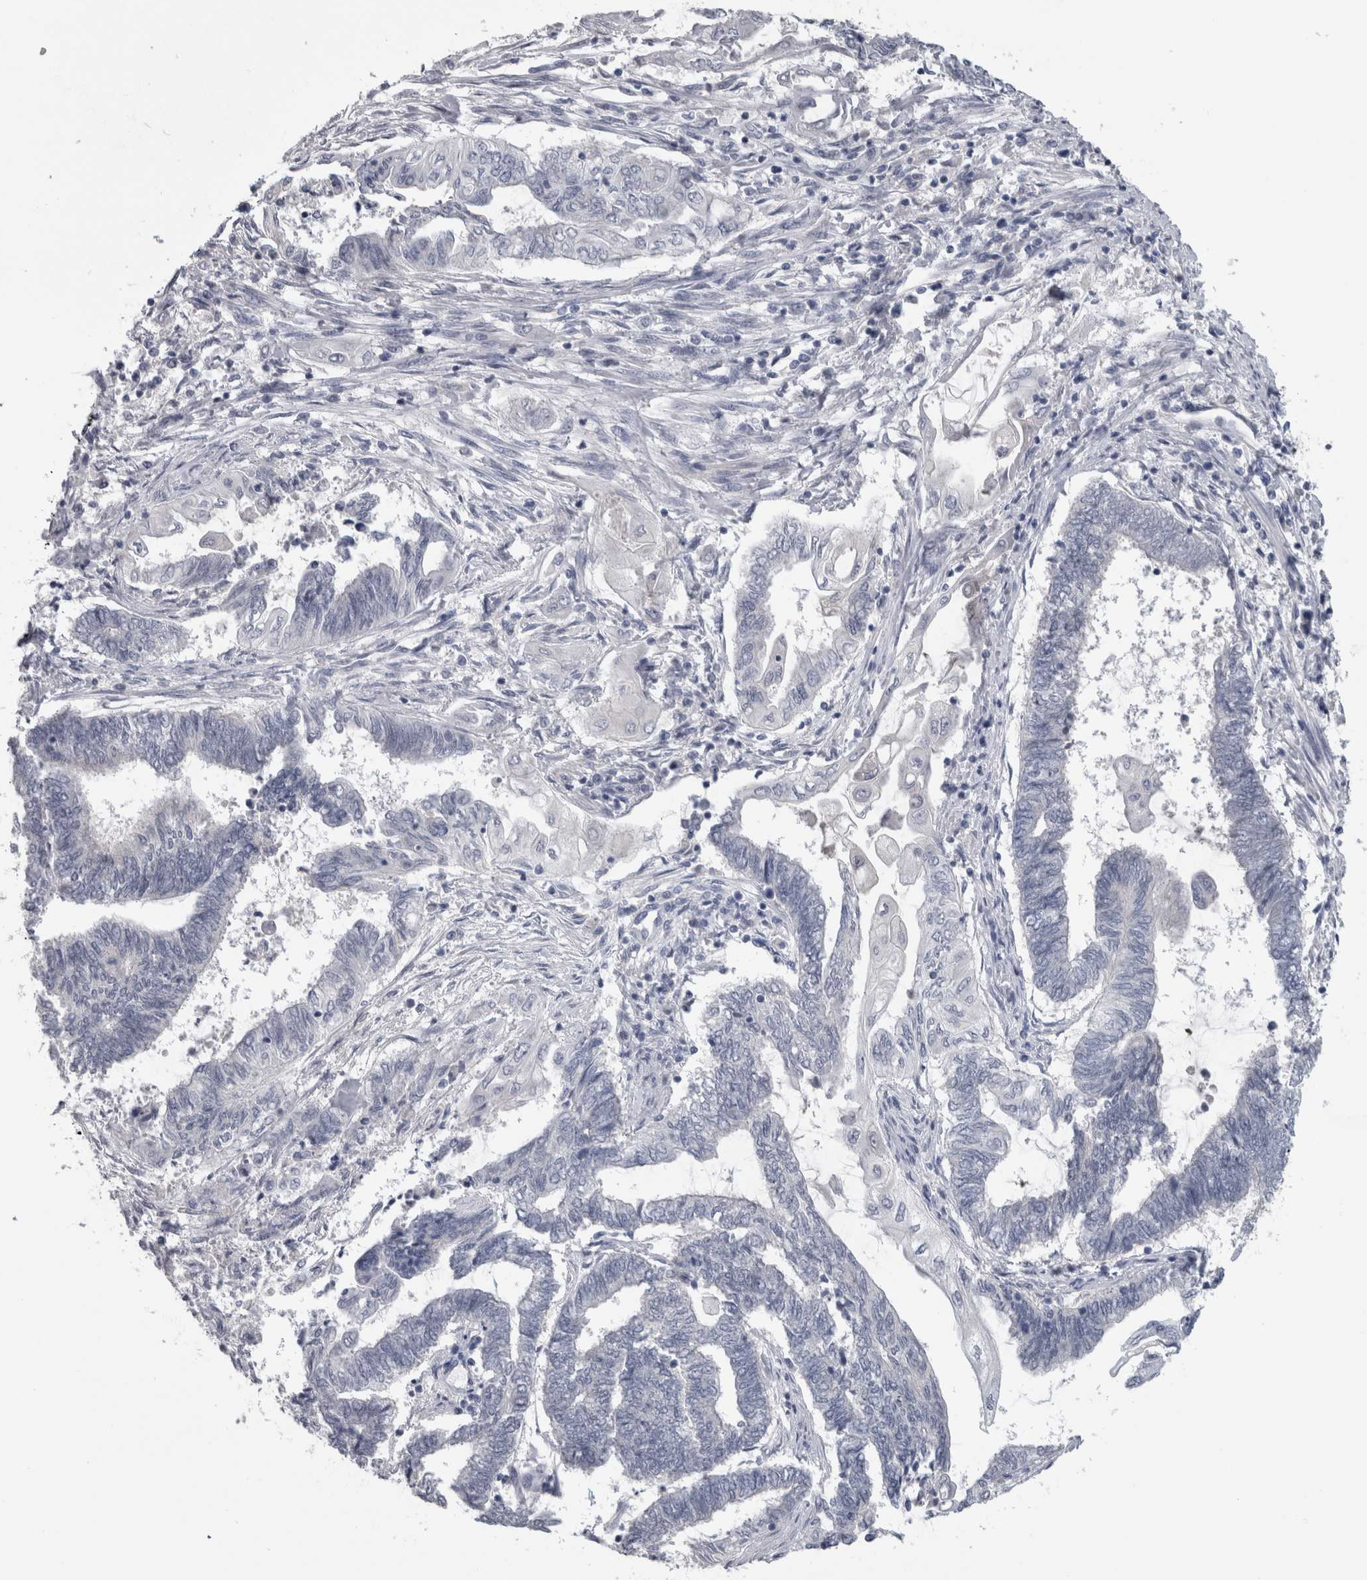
{"staining": {"intensity": "negative", "quantity": "none", "location": "none"}, "tissue": "endometrial cancer", "cell_type": "Tumor cells", "image_type": "cancer", "snomed": [{"axis": "morphology", "description": "Adenocarcinoma, NOS"}, {"axis": "topography", "description": "Uterus"}, {"axis": "topography", "description": "Endometrium"}], "caption": "Immunohistochemical staining of endometrial cancer (adenocarcinoma) shows no significant positivity in tumor cells. (DAB (3,3'-diaminobenzidine) immunohistochemistry (IHC) visualized using brightfield microscopy, high magnification).", "gene": "NAPRT", "patient": {"sex": "female", "age": 70}}